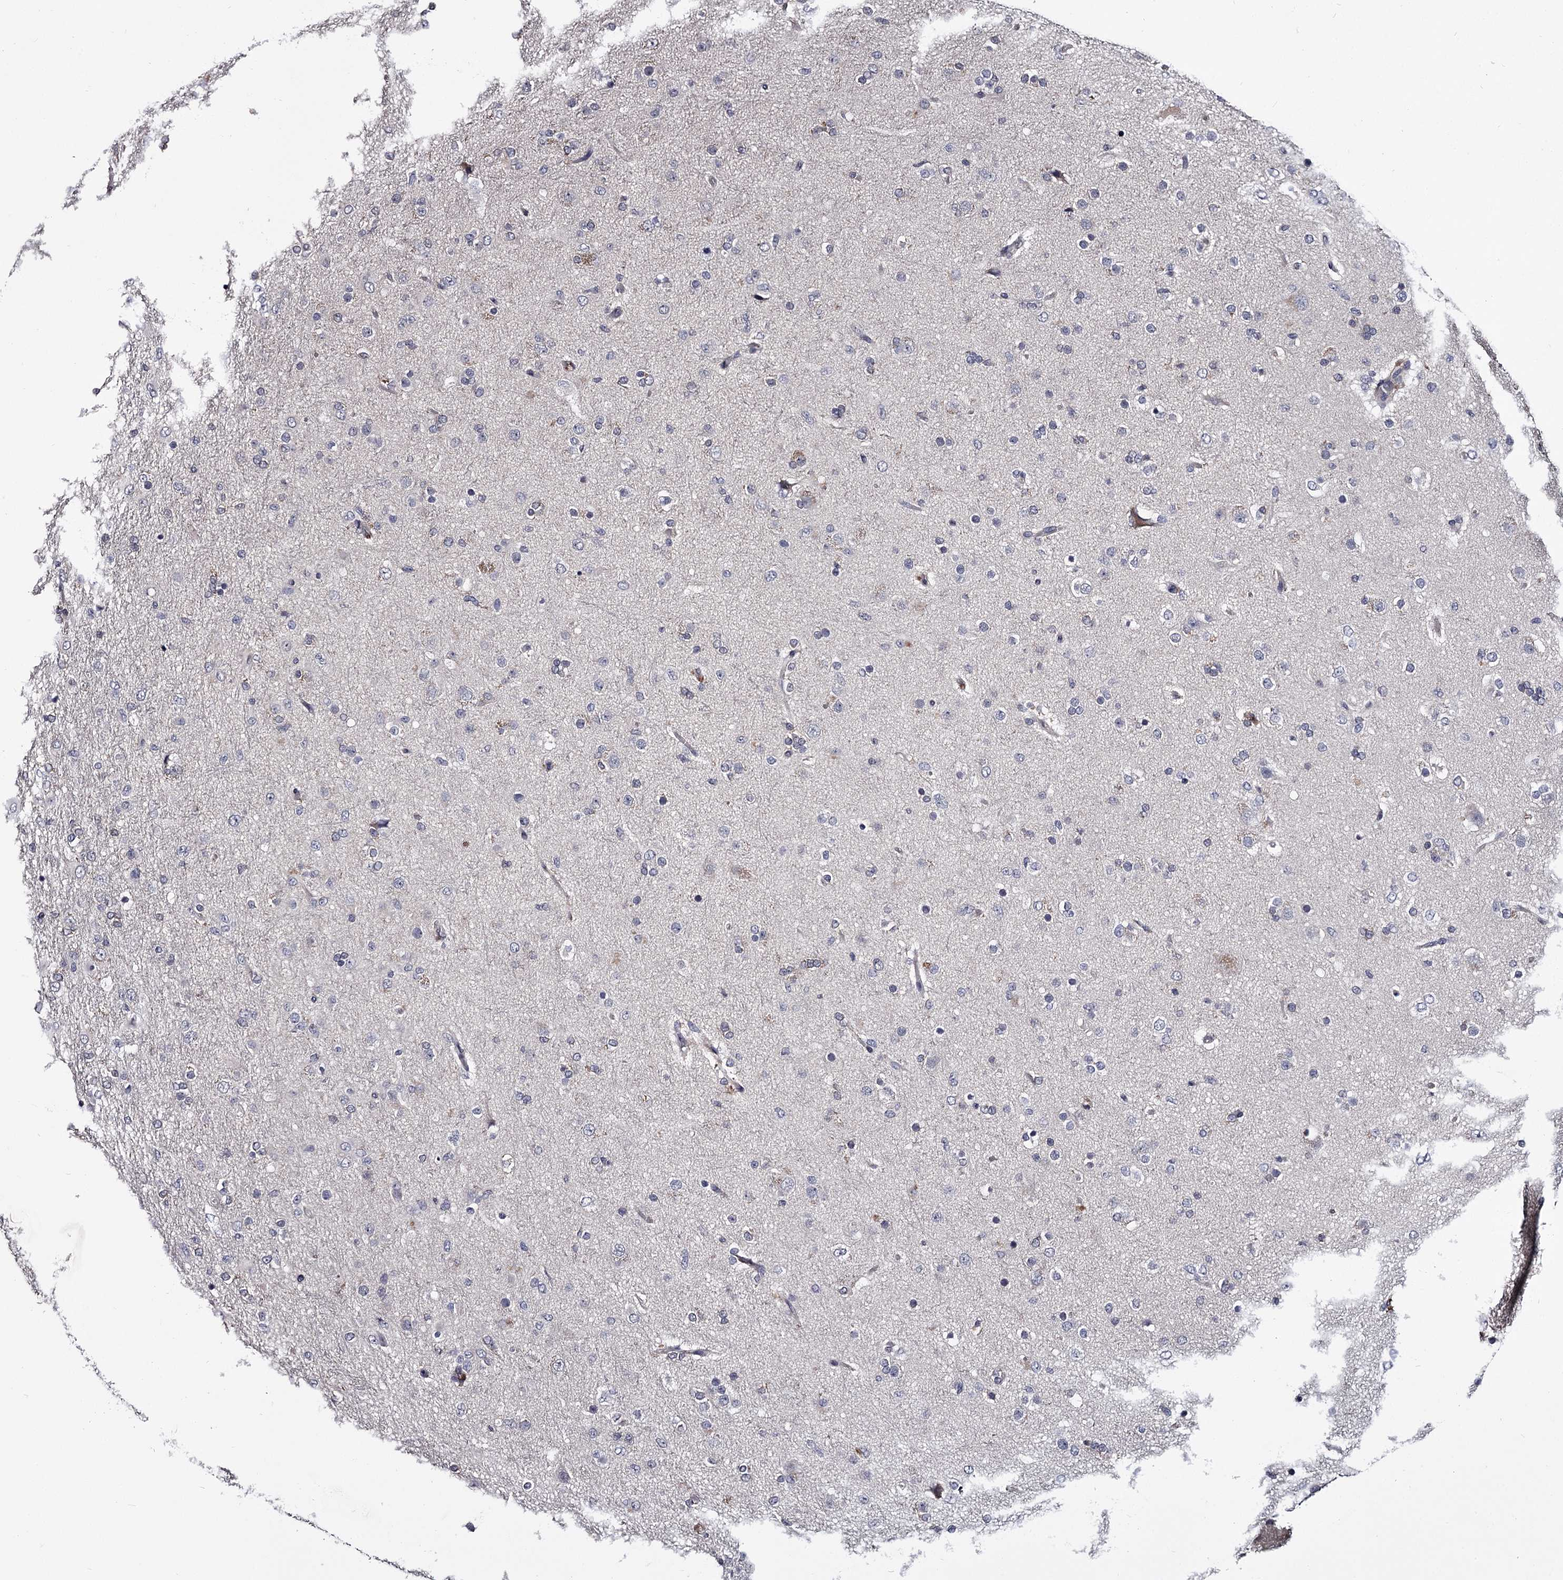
{"staining": {"intensity": "negative", "quantity": "none", "location": "none"}, "tissue": "glioma", "cell_type": "Tumor cells", "image_type": "cancer", "snomed": [{"axis": "morphology", "description": "Glioma, malignant, Low grade"}, {"axis": "topography", "description": "Brain"}], "caption": "Immunohistochemistry photomicrograph of neoplastic tissue: human malignant low-grade glioma stained with DAB exhibits no significant protein positivity in tumor cells. (Brightfield microscopy of DAB immunohistochemistry at high magnification).", "gene": "GSTO1", "patient": {"sex": "male", "age": 65}}